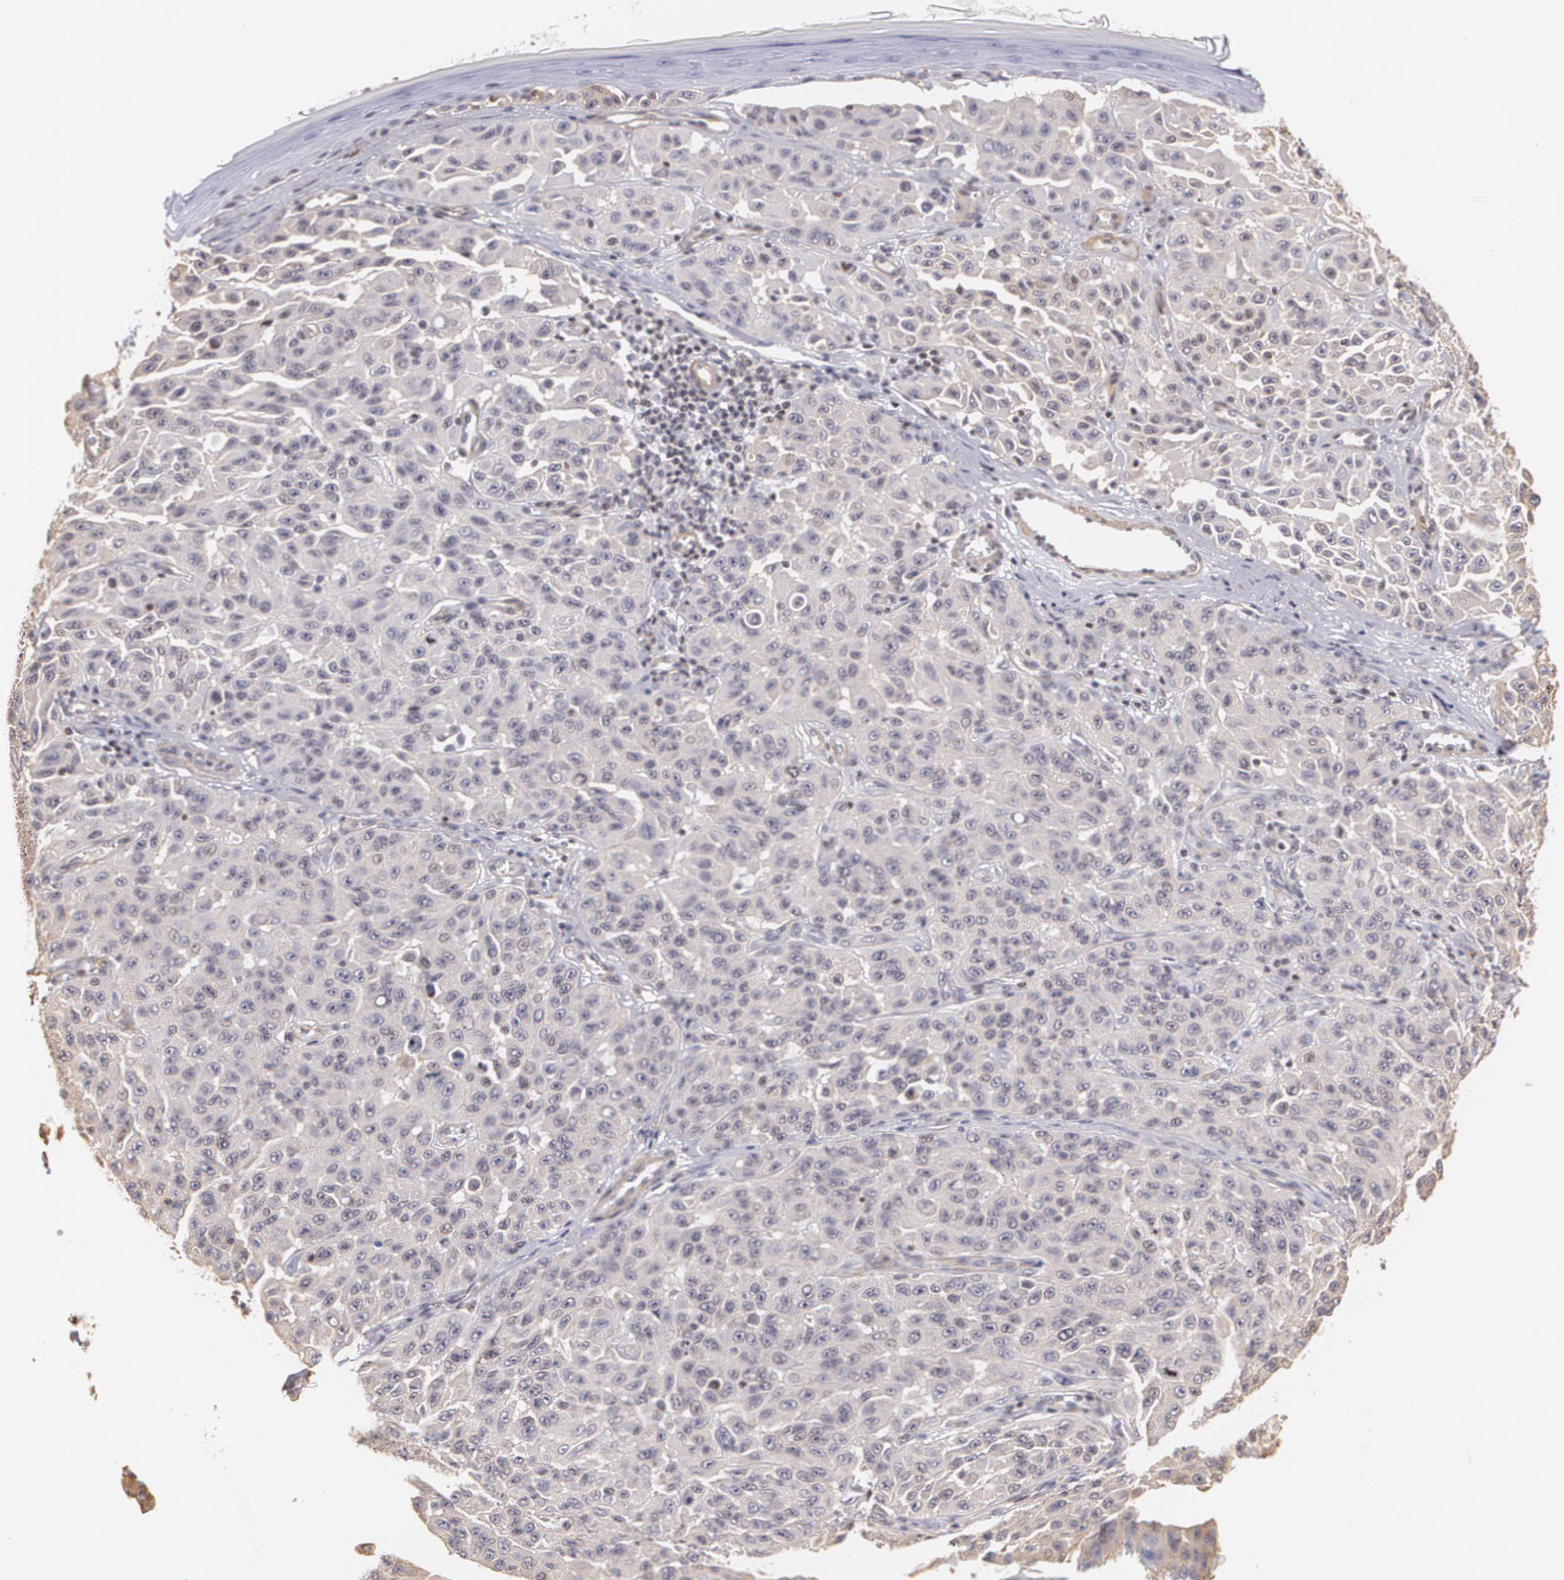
{"staining": {"intensity": "negative", "quantity": "none", "location": "none"}, "tissue": "melanoma", "cell_type": "Tumor cells", "image_type": "cancer", "snomed": [{"axis": "morphology", "description": "Malignant melanoma, NOS"}, {"axis": "topography", "description": "Skin"}], "caption": "Micrograph shows no protein expression in tumor cells of melanoma tissue.", "gene": "VAMP1", "patient": {"sex": "male", "age": 30}}